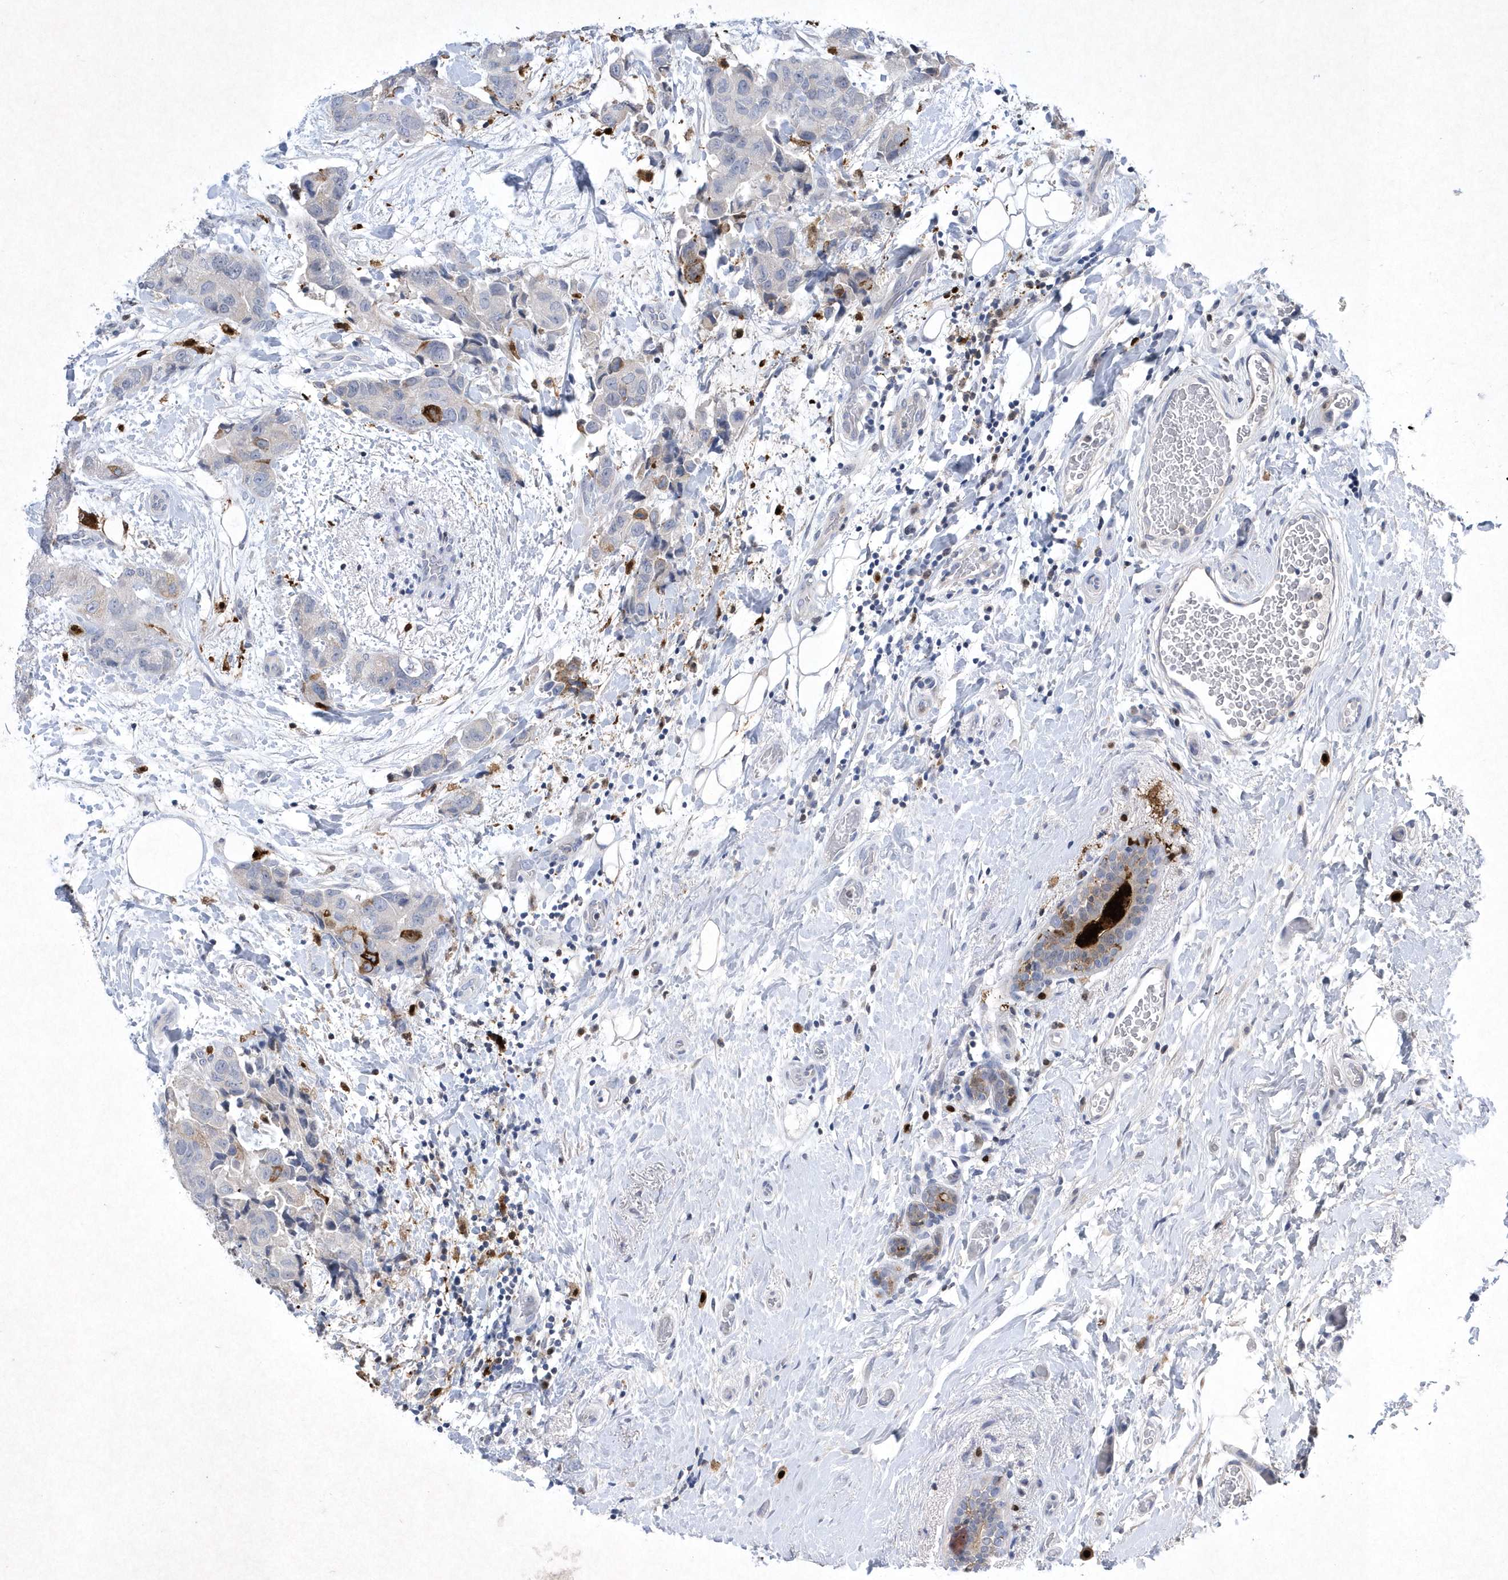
{"staining": {"intensity": "moderate", "quantity": "<25%", "location": "cytoplasmic/membranous"}, "tissue": "breast cancer", "cell_type": "Tumor cells", "image_type": "cancer", "snomed": [{"axis": "morphology", "description": "Duct carcinoma"}, {"axis": "topography", "description": "Breast"}], "caption": "The immunohistochemical stain shows moderate cytoplasmic/membranous positivity in tumor cells of invasive ductal carcinoma (breast) tissue. The staining was performed using DAB to visualize the protein expression in brown, while the nuclei were stained in blue with hematoxylin (Magnification: 20x).", "gene": "BHLHA15", "patient": {"sex": "female", "age": 62}}